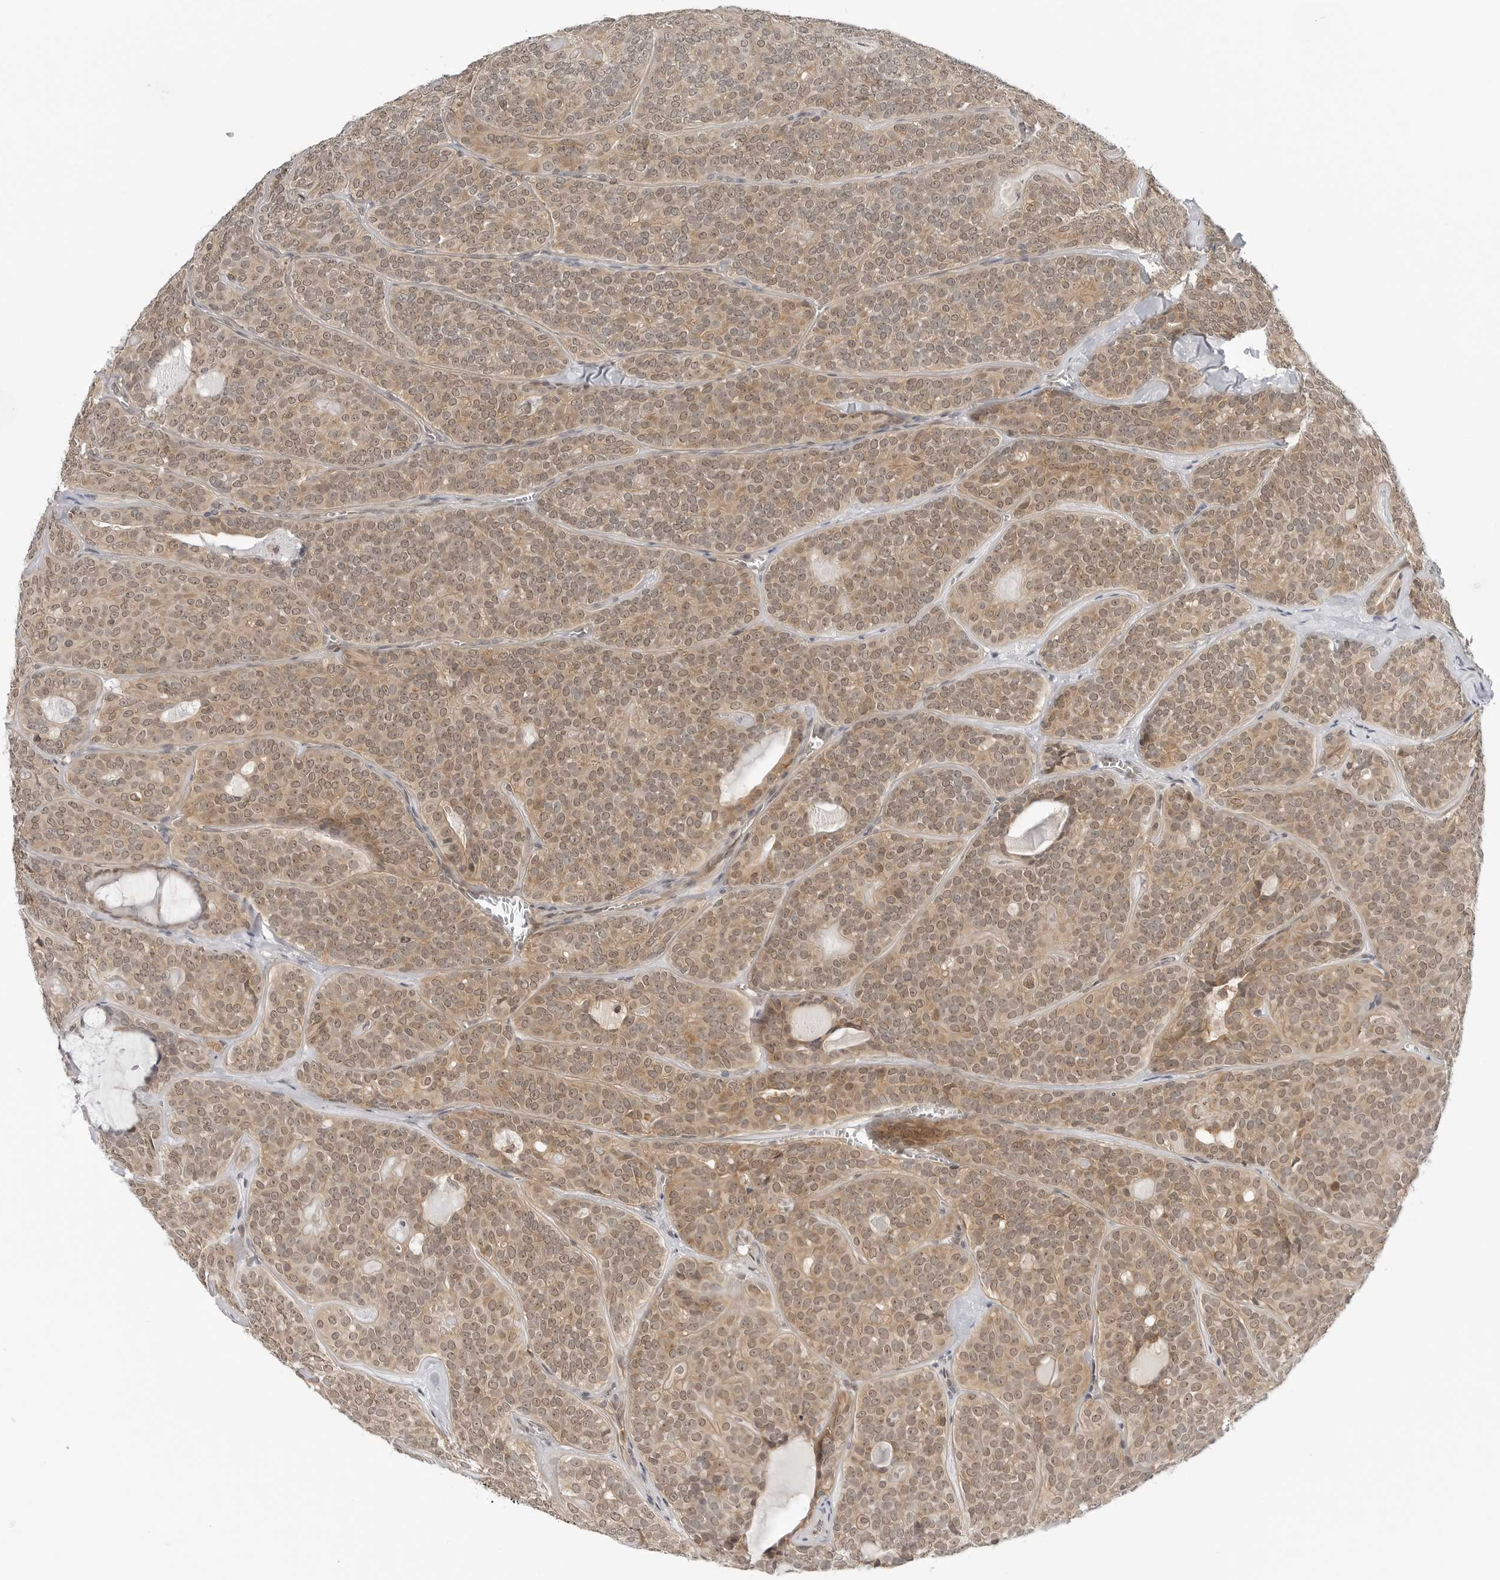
{"staining": {"intensity": "weak", "quantity": ">75%", "location": "cytoplasmic/membranous,nuclear"}, "tissue": "head and neck cancer", "cell_type": "Tumor cells", "image_type": "cancer", "snomed": [{"axis": "morphology", "description": "Adenocarcinoma, NOS"}, {"axis": "topography", "description": "Head-Neck"}], "caption": "Immunohistochemistry (IHC) staining of head and neck adenocarcinoma, which reveals low levels of weak cytoplasmic/membranous and nuclear positivity in about >75% of tumor cells indicating weak cytoplasmic/membranous and nuclear protein expression. The staining was performed using DAB (brown) for protein detection and nuclei were counterstained in hematoxylin (blue).", "gene": "MAP2K5", "patient": {"sex": "male", "age": 66}}